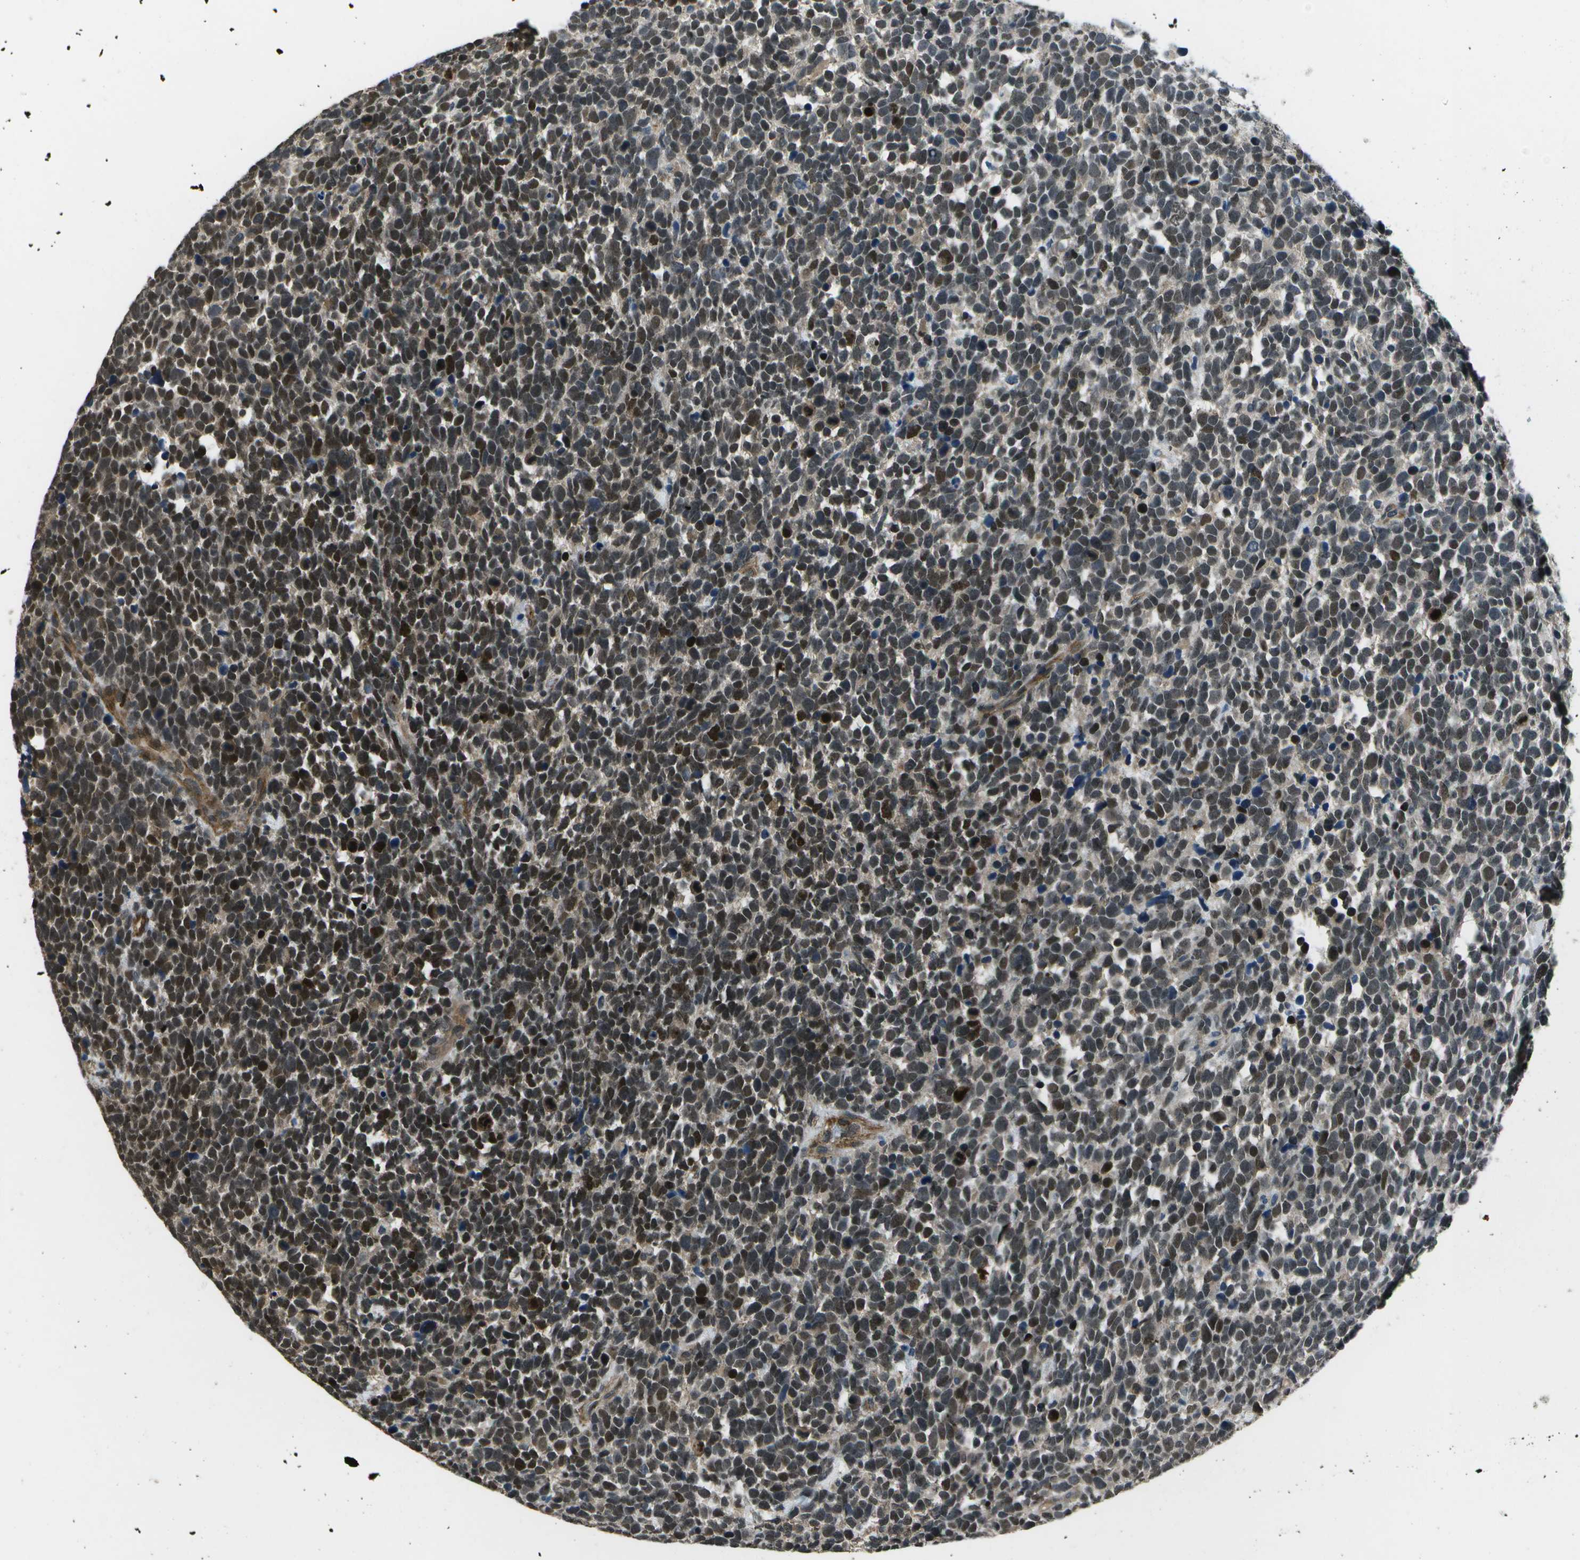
{"staining": {"intensity": "strong", "quantity": ">75%", "location": "nuclear"}, "tissue": "urothelial cancer", "cell_type": "Tumor cells", "image_type": "cancer", "snomed": [{"axis": "morphology", "description": "Urothelial carcinoma, High grade"}, {"axis": "topography", "description": "Urinary bladder"}], "caption": "Urothelial cancer was stained to show a protein in brown. There is high levels of strong nuclear expression in approximately >75% of tumor cells. (DAB IHC with brightfield microscopy, high magnification).", "gene": "PDLIM1", "patient": {"sex": "female", "age": 82}}